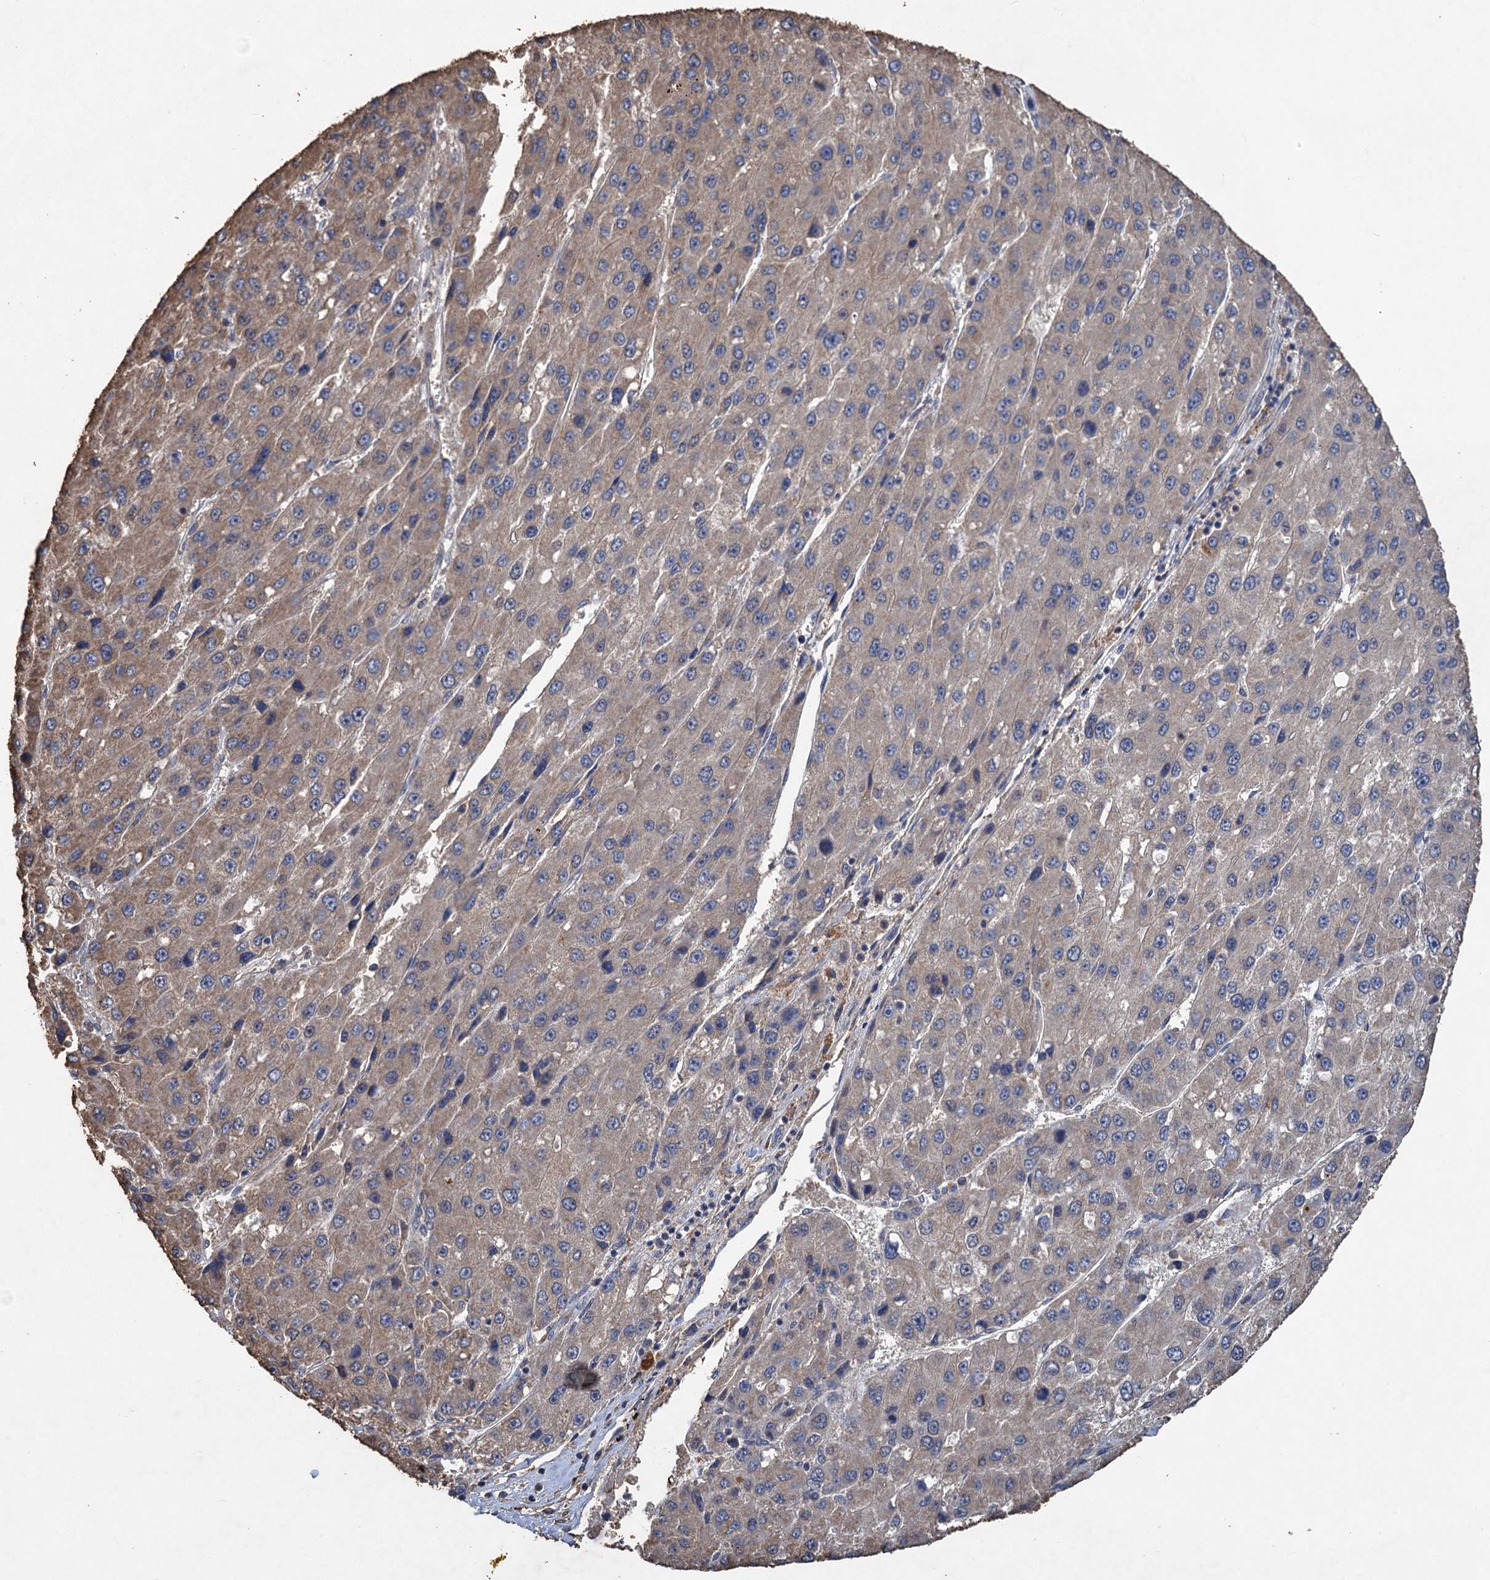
{"staining": {"intensity": "weak", "quantity": "25%-75%", "location": "cytoplasmic/membranous"}, "tissue": "liver cancer", "cell_type": "Tumor cells", "image_type": "cancer", "snomed": [{"axis": "morphology", "description": "Carcinoma, Hepatocellular, NOS"}, {"axis": "topography", "description": "Liver"}], "caption": "Immunohistochemistry (IHC) histopathology image of human liver hepatocellular carcinoma stained for a protein (brown), which shows low levels of weak cytoplasmic/membranous staining in about 25%-75% of tumor cells.", "gene": "SCUBE3", "patient": {"sex": "female", "age": 73}}